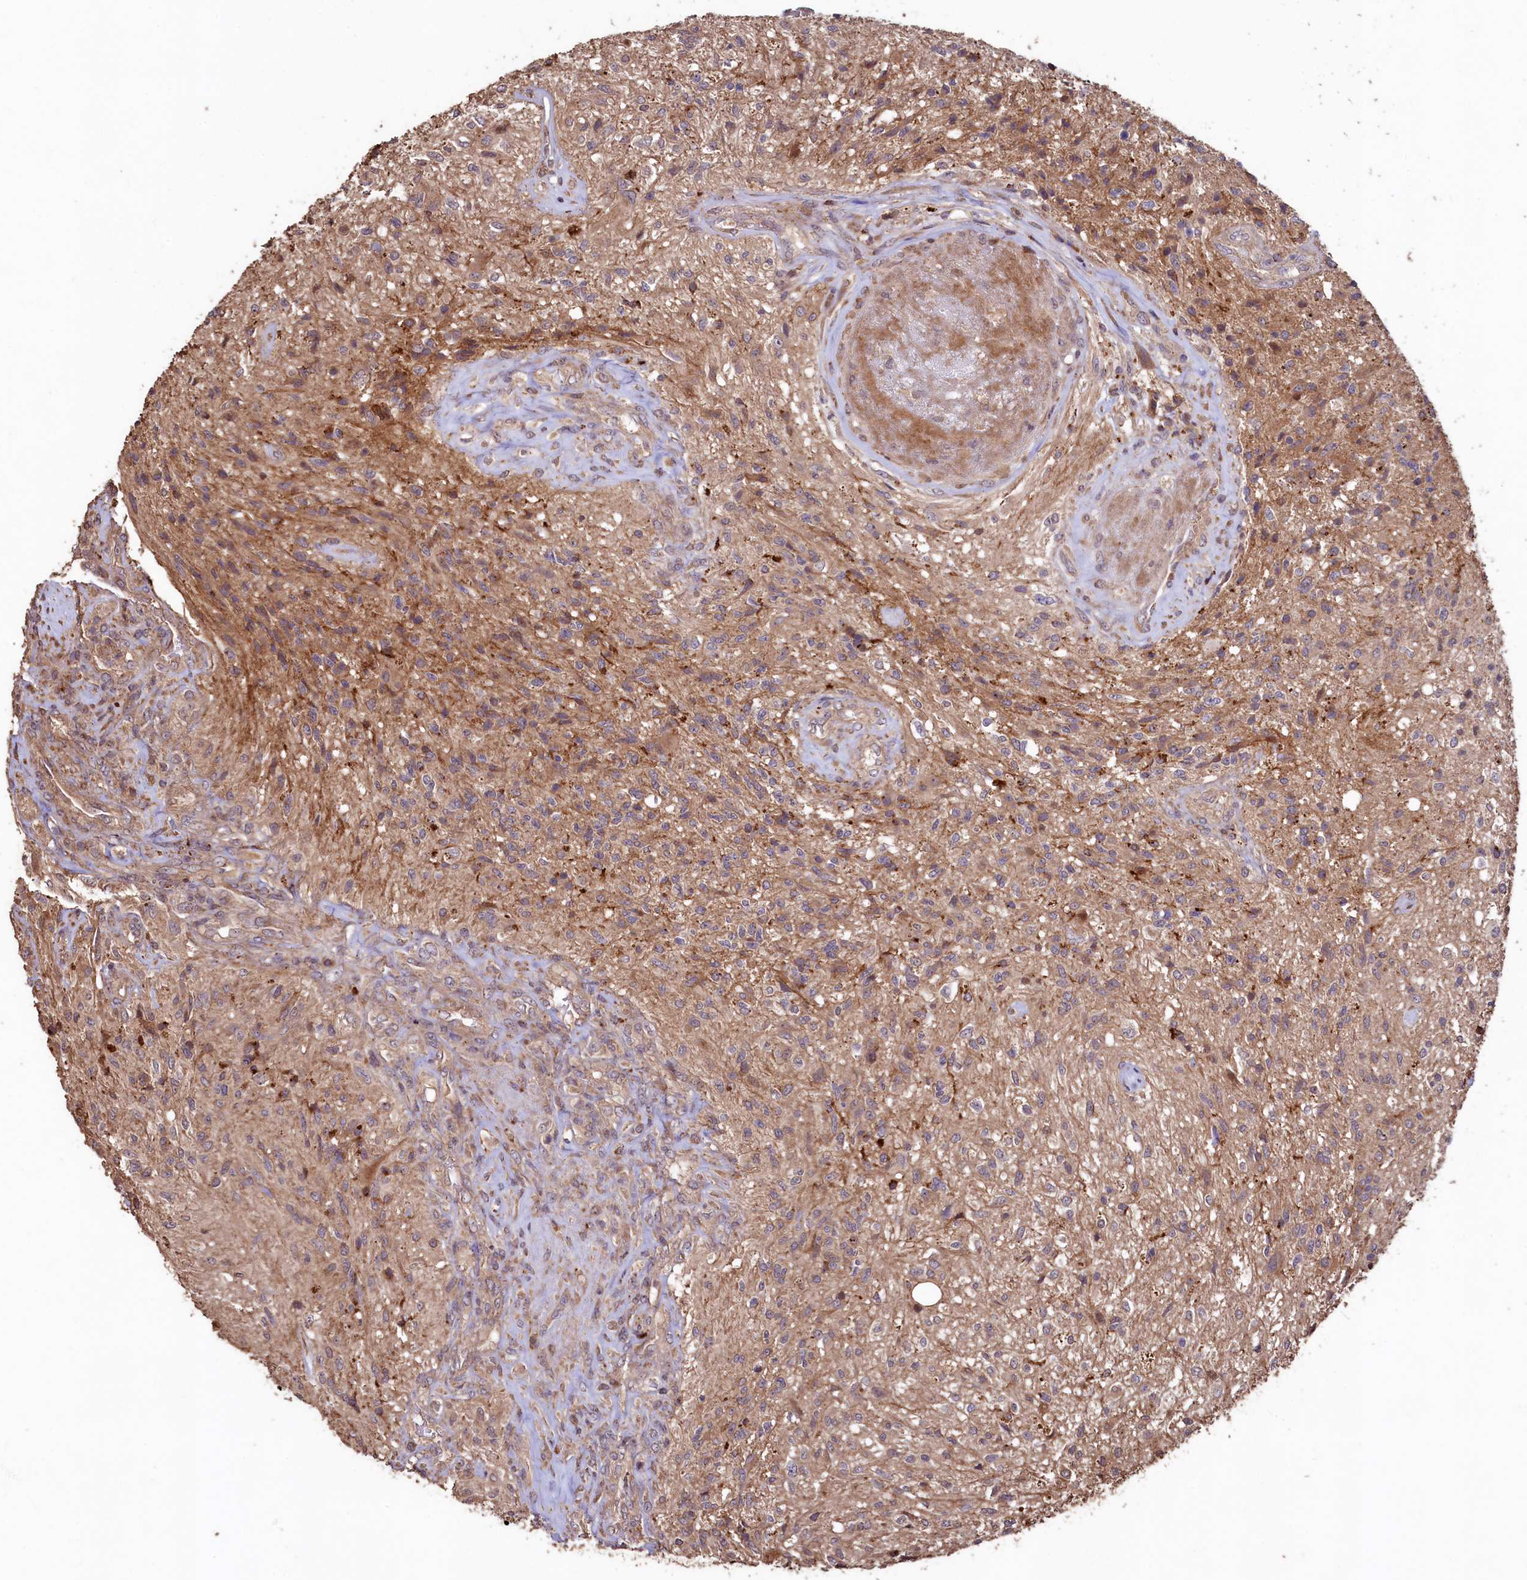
{"staining": {"intensity": "weak", "quantity": ">75%", "location": "cytoplasmic/membranous"}, "tissue": "glioma", "cell_type": "Tumor cells", "image_type": "cancer", "snomed": [{"axis": "morphology", "description": "Glioma, malignant, High grade"}, {"axis": "topography", "description": "Brain"}], "caption": "A brown stain highlights weak cytoplasmic/membranous positivity of a protein in human glioma tumor cells.", "gene": "TMEM98", "patient": {"sex": "male", "age": 56}}